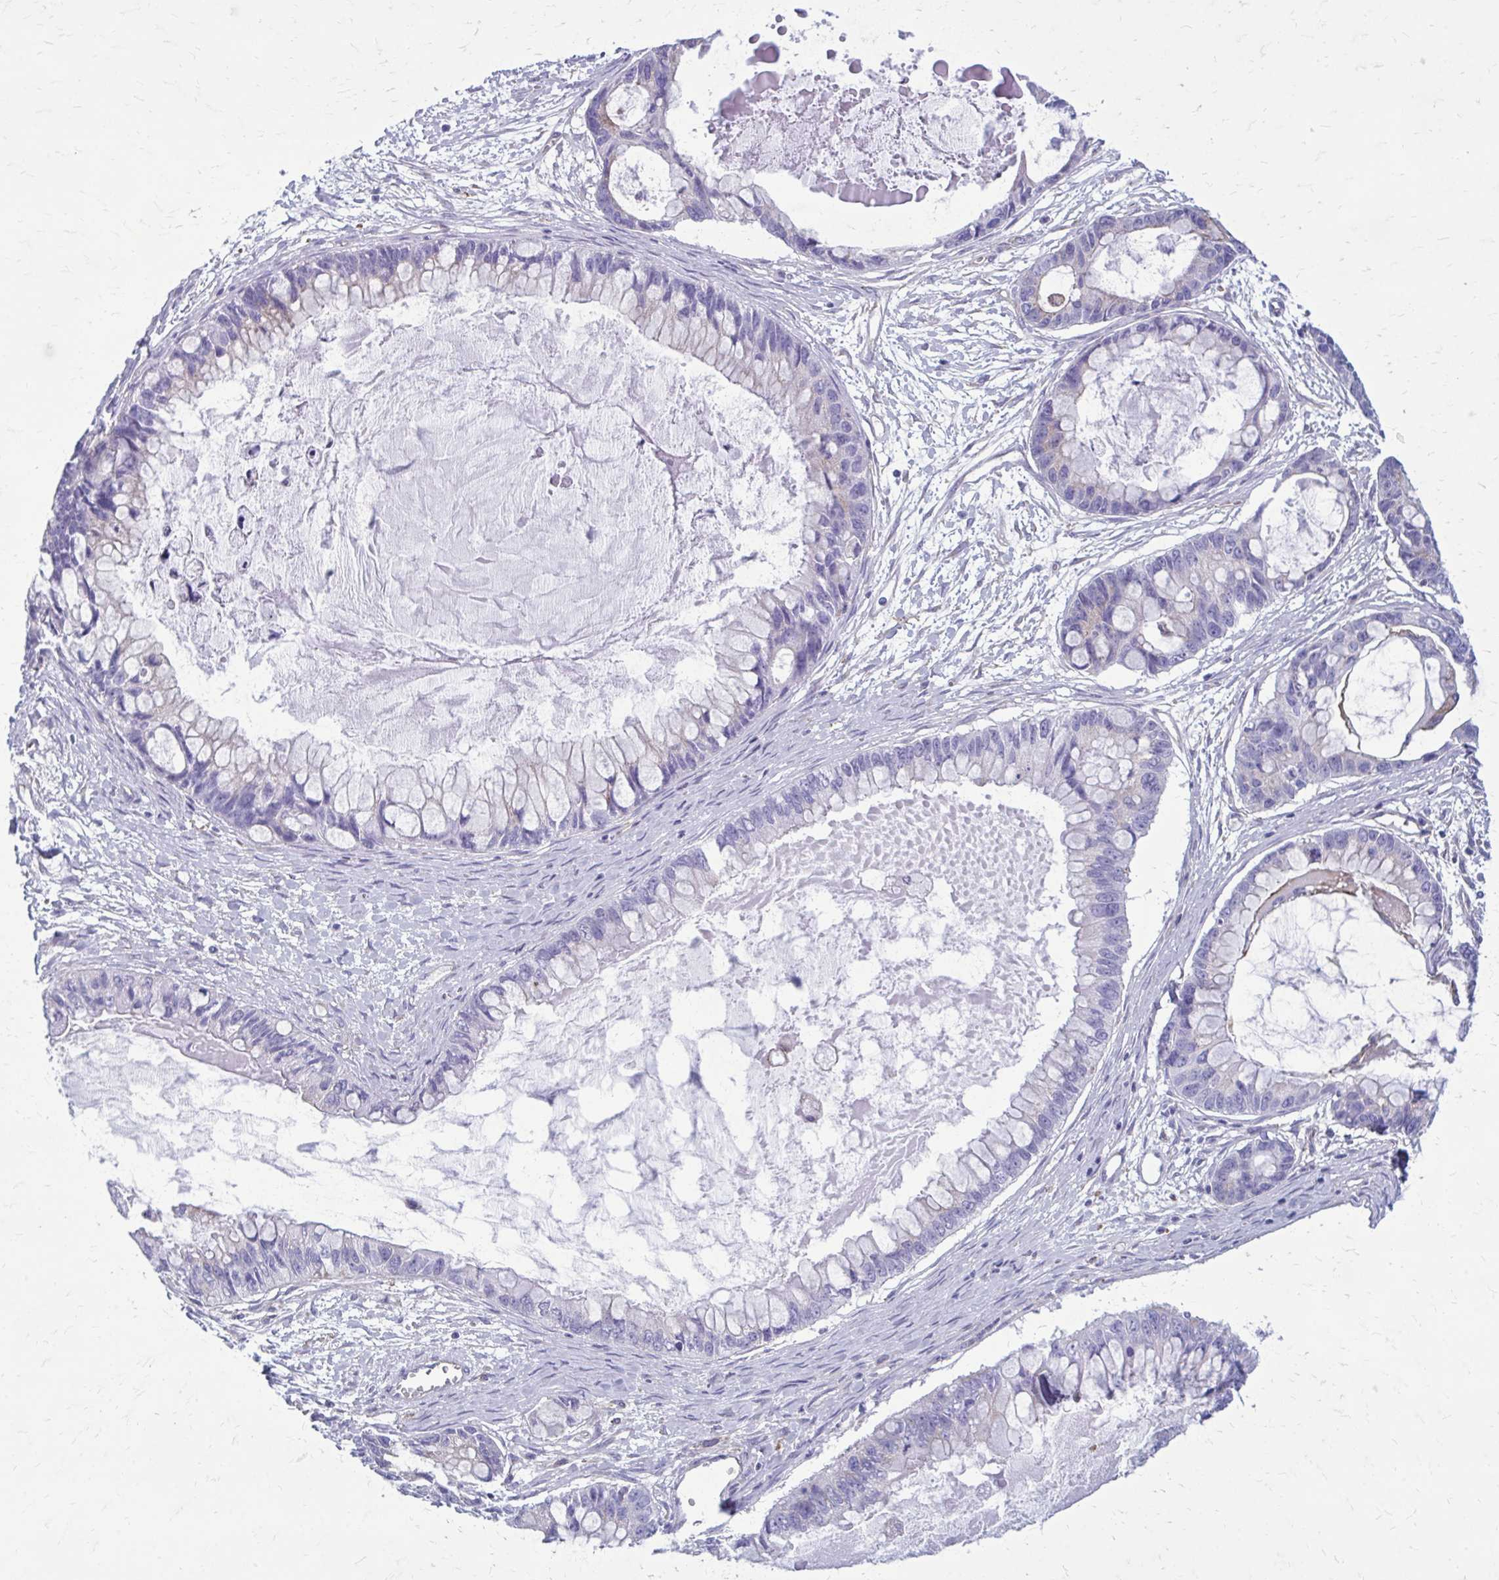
{"staining": {"intensity": "negative", "quantity": "none", "location": "none"}, "tissue": "ovarian cancer", "cell_type": "Tumor cells", "image_type": "cancer", "snomed": [{"axis": "morphology", "description": "Cystadenocarcinoma, mucinous, NOS"}, {"axis": "topography", "description": "Ovary"}], "caption": "IHC micrograph of ovarian mucinous cystadenocarcinoma stained for a protein (brown), which exhibits no positivity in tumor cells.", "gene": "CLTA", "patient": {"sex": "female", "age": 63}}